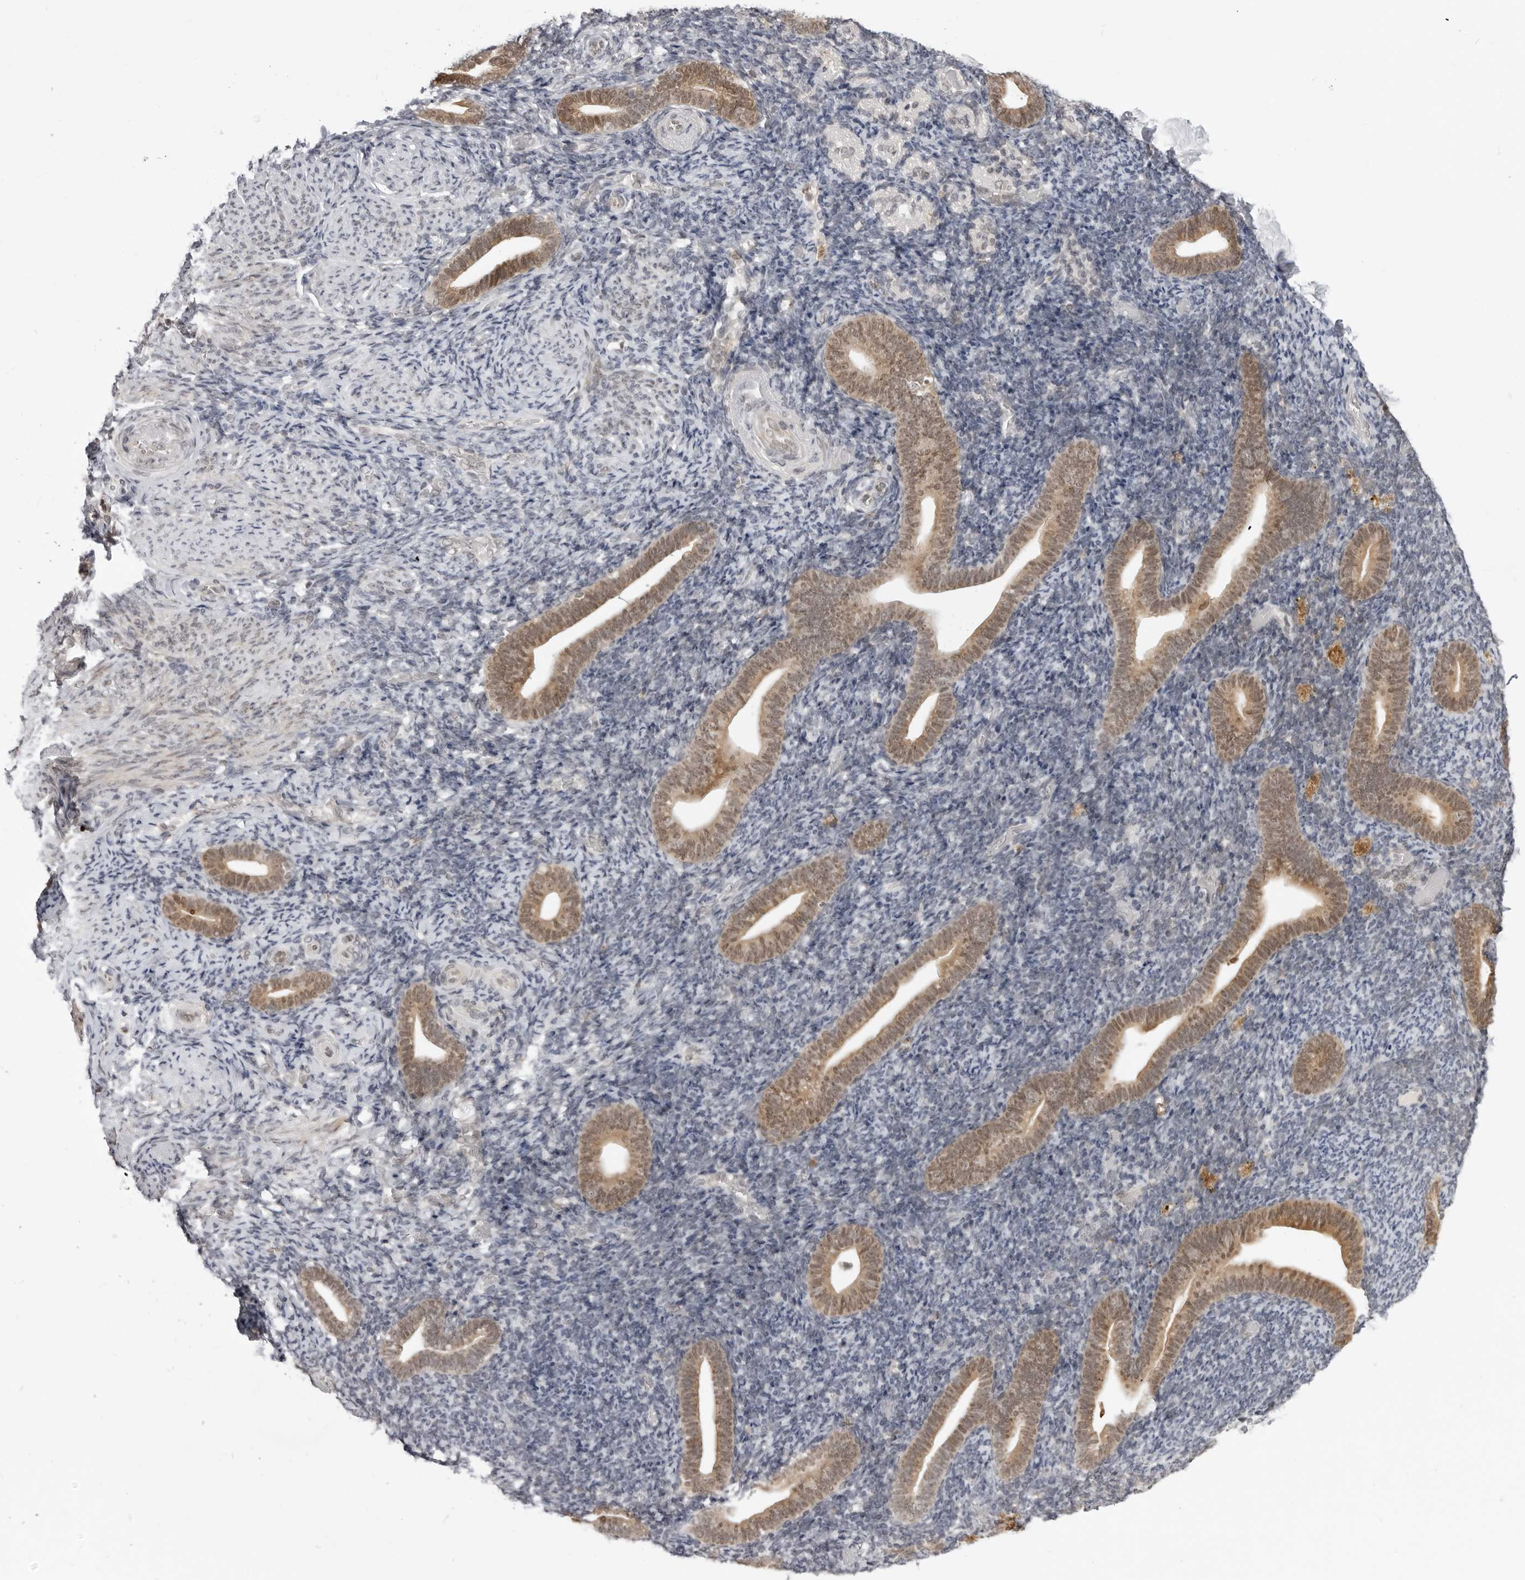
{"staining": {"intensity": "negative", "quantity": "none", "location": "none"}, "tissue": "endometrium", "cell_type": "Cells in endometrial stroma", "image_type": "normal", "snomed": [{"axis": "morphology", "description": "Normal tissue, NOS"}, {"axis": "topography", "description": "Endometrium"}], "caption": "Immunohistochemistry (IHC) micrograph of normal endometrium: human endometrium stained with DAB shows no significant protein expression in cells in endometrial stroma. (Brightfield microscopy of DAB (3,3'-diaminobenzidine) immunohistochemistry at high magnification).", "gene": "SRGAP2", "patient": {"sex": "female", "age": 51}}